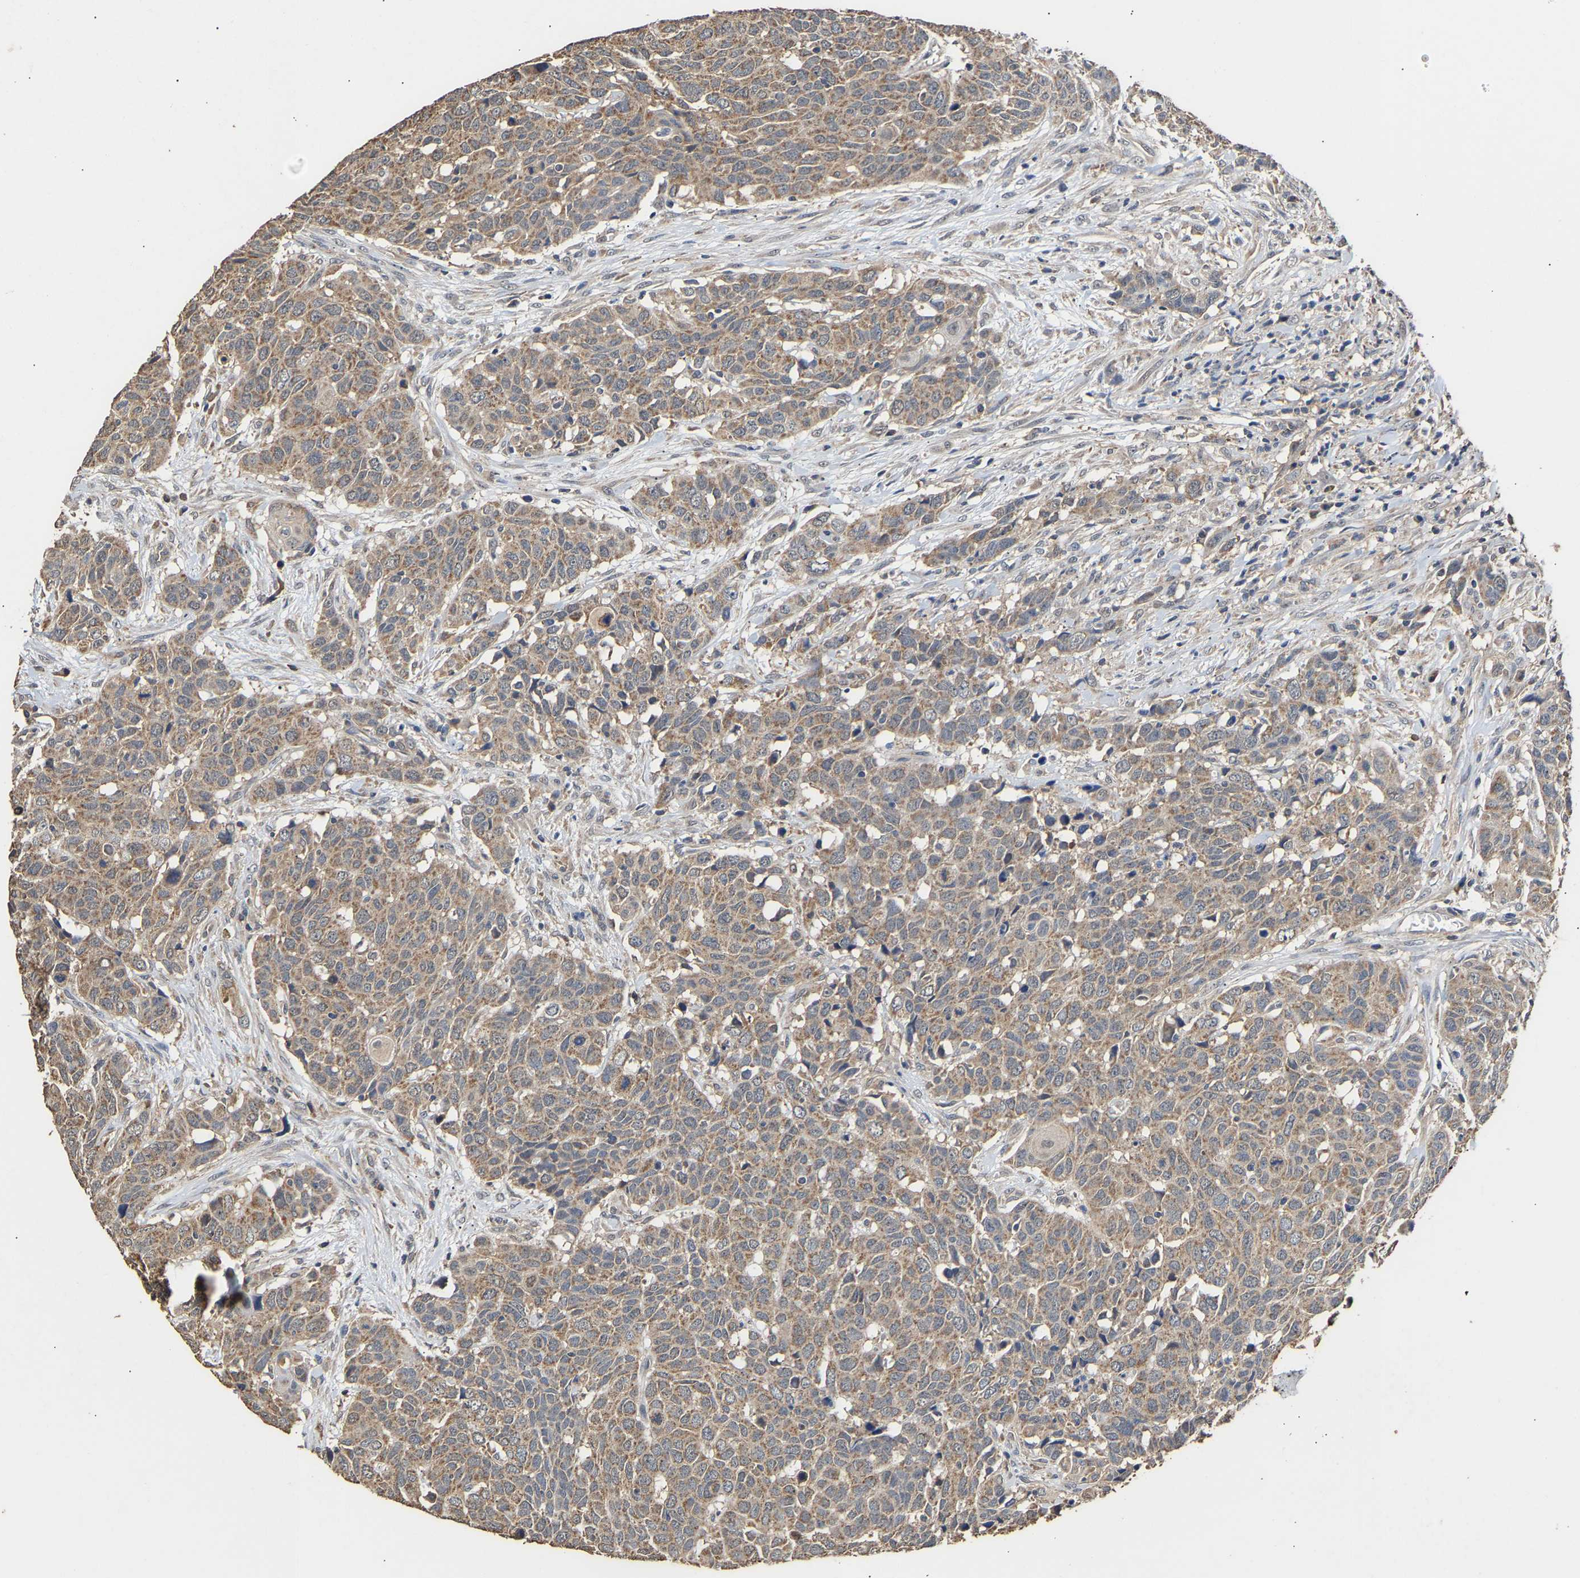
{"staining": {"intensity": "moderate", "quantity": ">75%", "location": "cytoplasmic/membranous"}, "tissue": "head and neck cancer", "cell_type": "Tumor cells", "image_type": "cancer", "snomed": [{"axis": "morphology", "description": "Squamous cell carcinoma, NOS"}, {"axis": "topography", "description": "Head-Neck"}], "caption": "IHC (DAB (3,3'-diaminobenzidine)) staining of human head and neck cancer (squamous cell carcinoma) displays moderate cytoplasmic/membranous protein positivity in about >75% of tumor cells.", "gene": "ZNF26", "patient": {"sex": "male", "age": 66}}